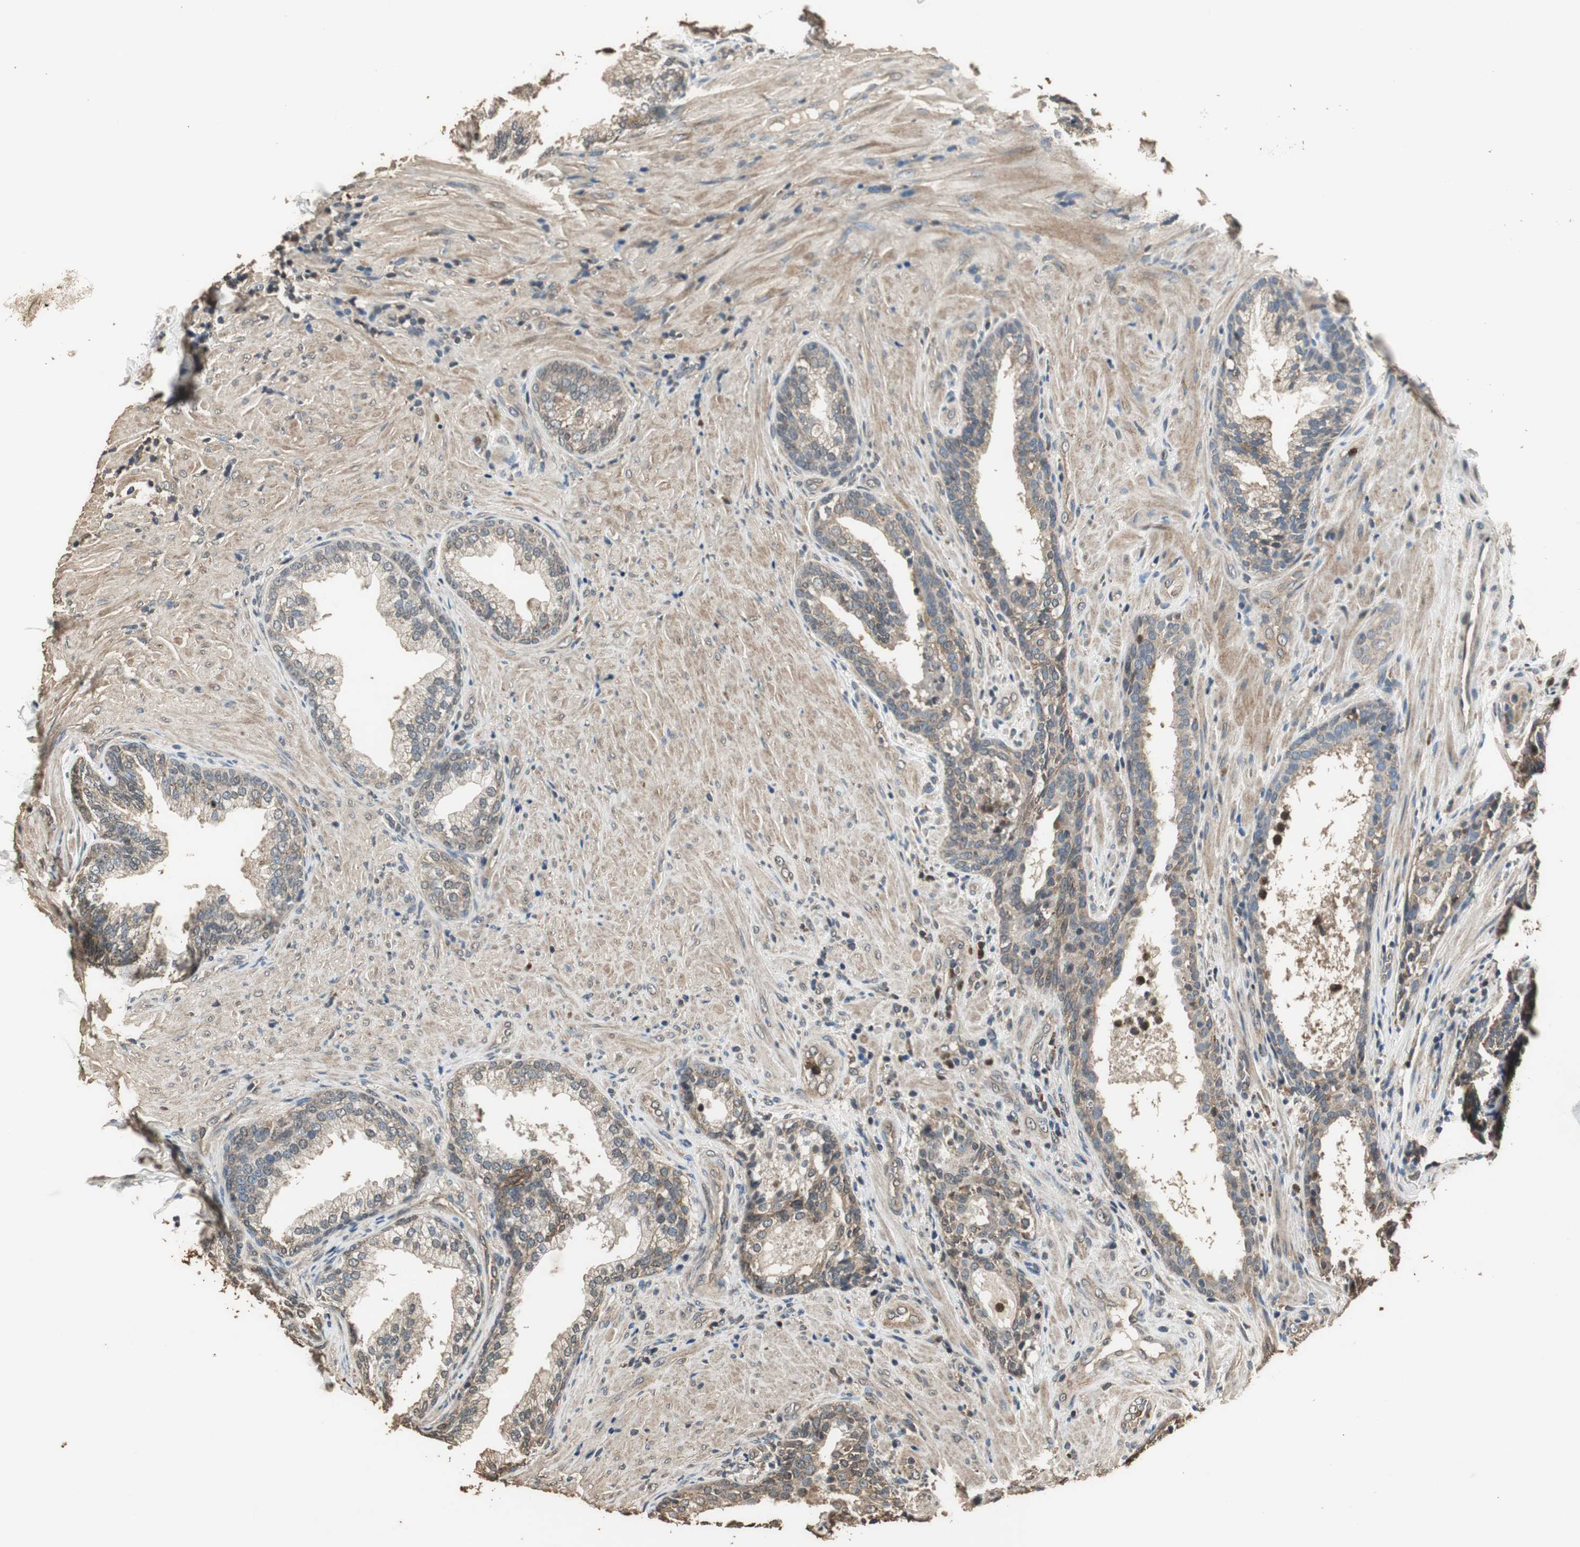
{"staining": {"intensity": "moderate", "quantity": ">75%", "location": "cytoplasmic/membranous"}, "tissue": "prostate", "cell_type": "Glandular cells", "image_type": "normal", "snomed": [{"axis": "morphology", "description": "Normal tissue, NOS"}, {"axis": "topography", "description": "Prostate"}], "caption": "Immunohistochemistry (IHC) photomicrograph of benign prostate: prostate stained using immunohistochemistry displays medium levels of moderate protein expression localized specifically in the cytoplasmic/membranous of glandular cells, appearing as a cytoplasmic/membranous brown color.", "gene": "TMPRSS4", "patient": {"sex": "male", "age": 76}}